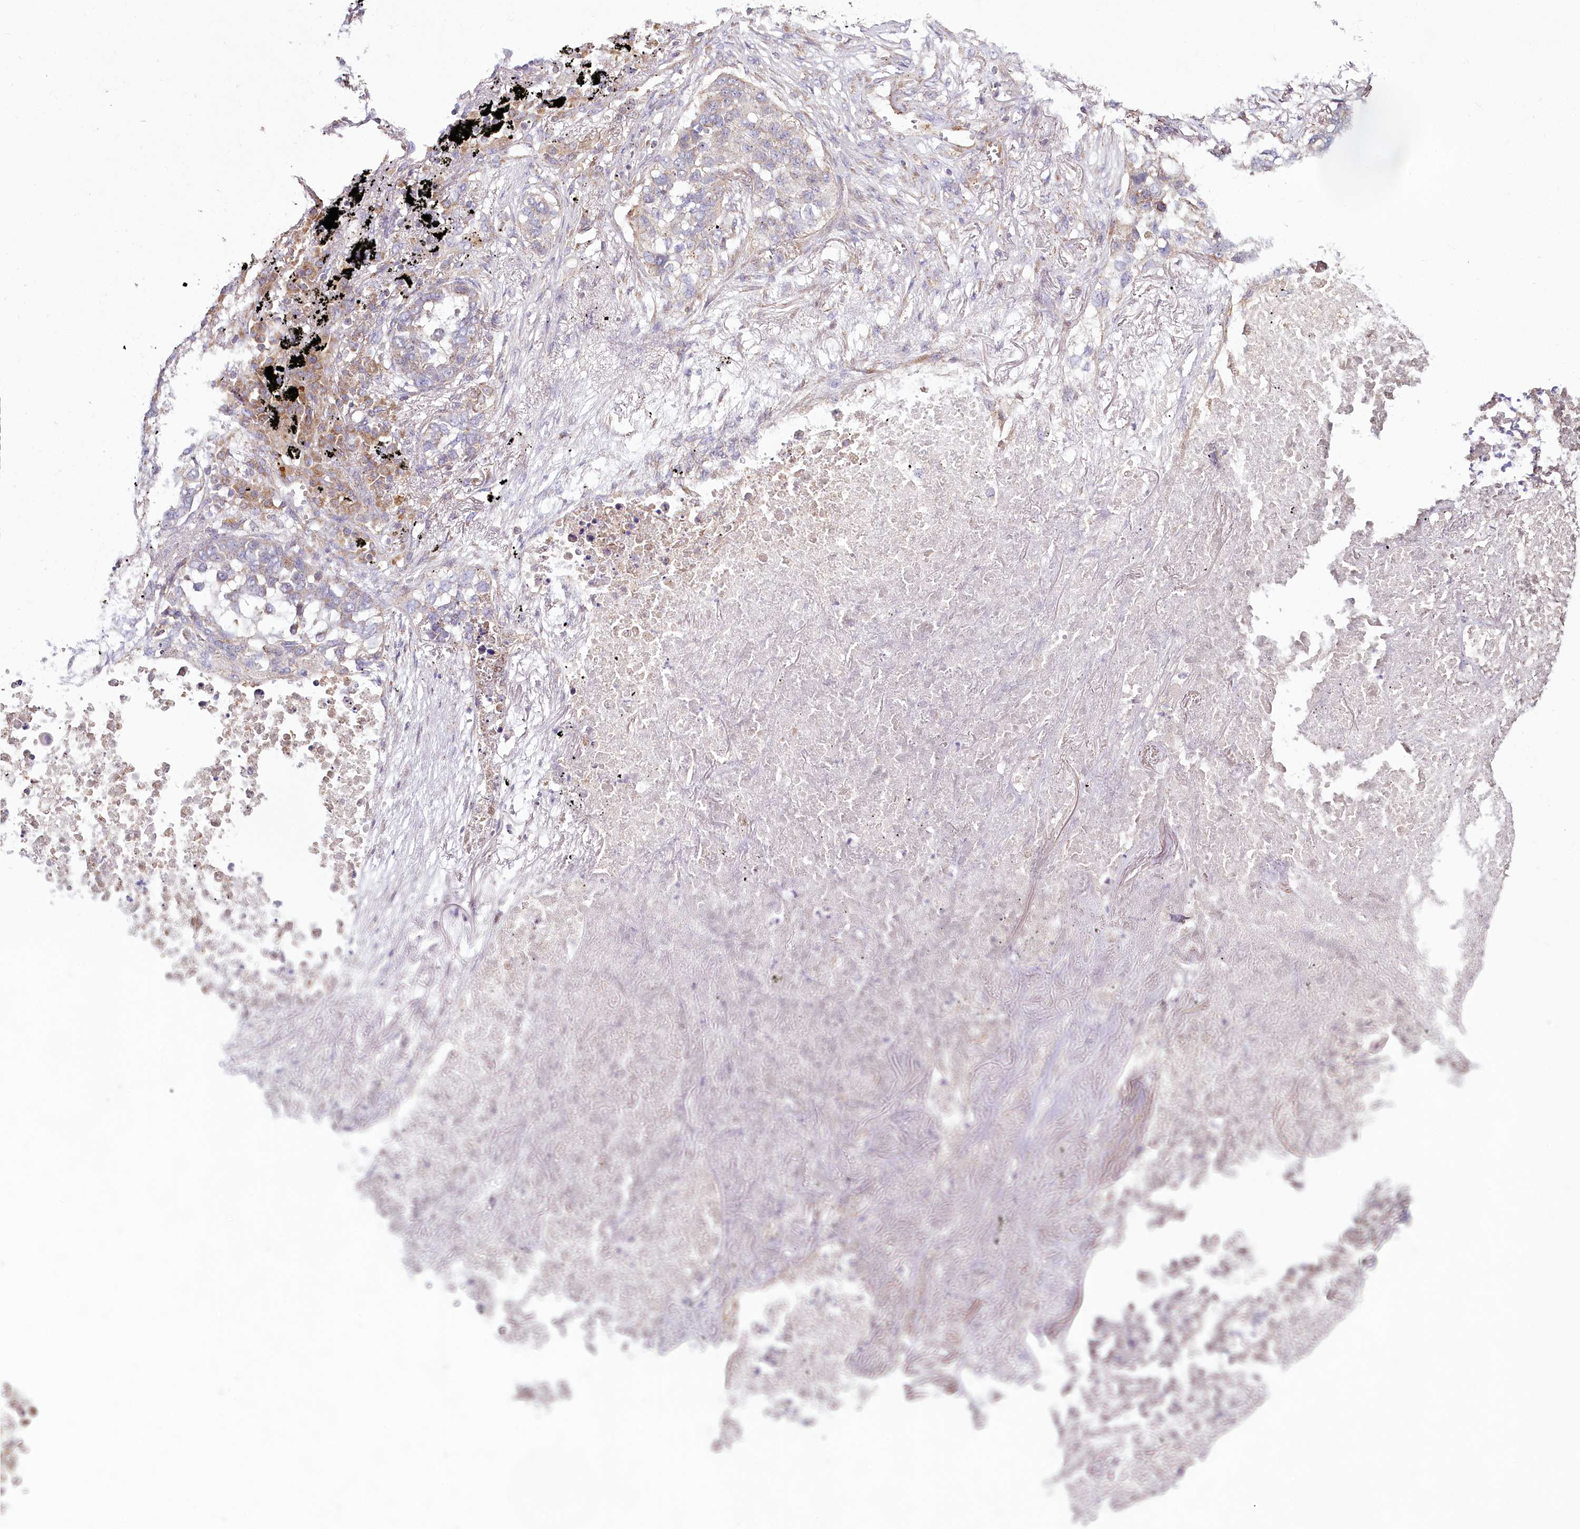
{"staining": {"intensity": "weak", "quantity": "<25%", "location": "cytoplasmic/membranous"}, "tissue": "lung cancer", "cell_type": "Tumor cells", "image_type": "cancer", "snomed": [{"axis": "morphology", "description": "Squamous cell carcinoma, NOS"}, {"axis": "topography", "description": "Lung"}], "caption": "IHC photomicrograph of lung cancer stained for a protein (brown), which exhibits no staining in tumor cells. (Immunohistochemistry (ihc), brightfield microscopy, high magnification).", "gene": "ACOX2", "patient": {"sex": "female", "age": 63}}